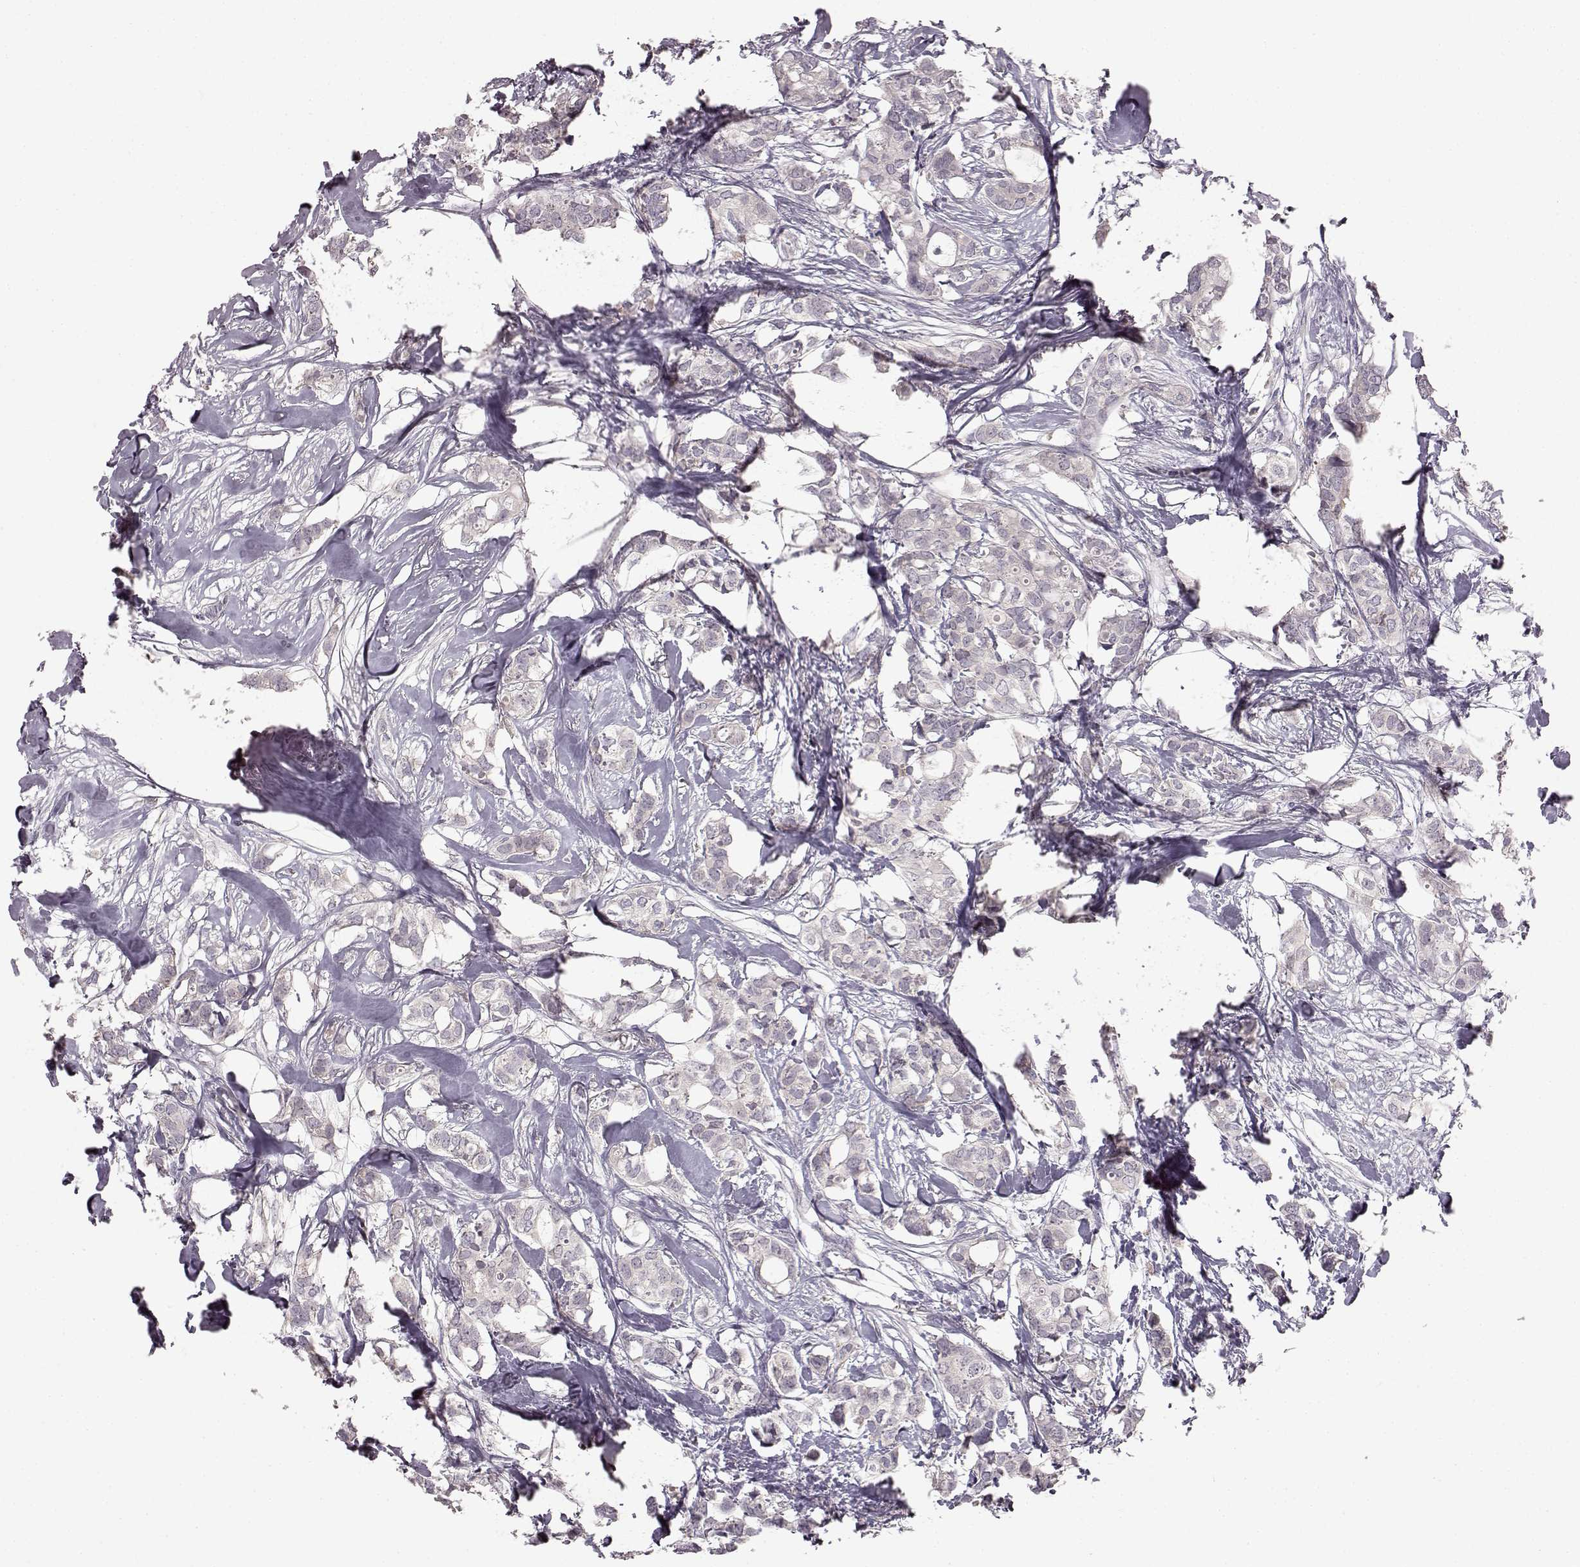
{"staining": {"intensity": "weak", "quantity": "25%-75%", "location": "cytoplasmic/membranous"}, "tissue": "breast cancer", "cell_type": "Tumor cells", "image_type": "cancer", "snomed": [{"axis": "morphology", "description": "Duct carcinoma"}, {"axis": "topography", "description": "Breast"}], "caption": "Protein staining of intraductal carcinoma (breast) tissue reveals weak cytoplasmic/membranous positivity in about 25%-75% of tumor cells.", "gene": "SPAG17", "patient": {"sex": "female", "age": 62}}